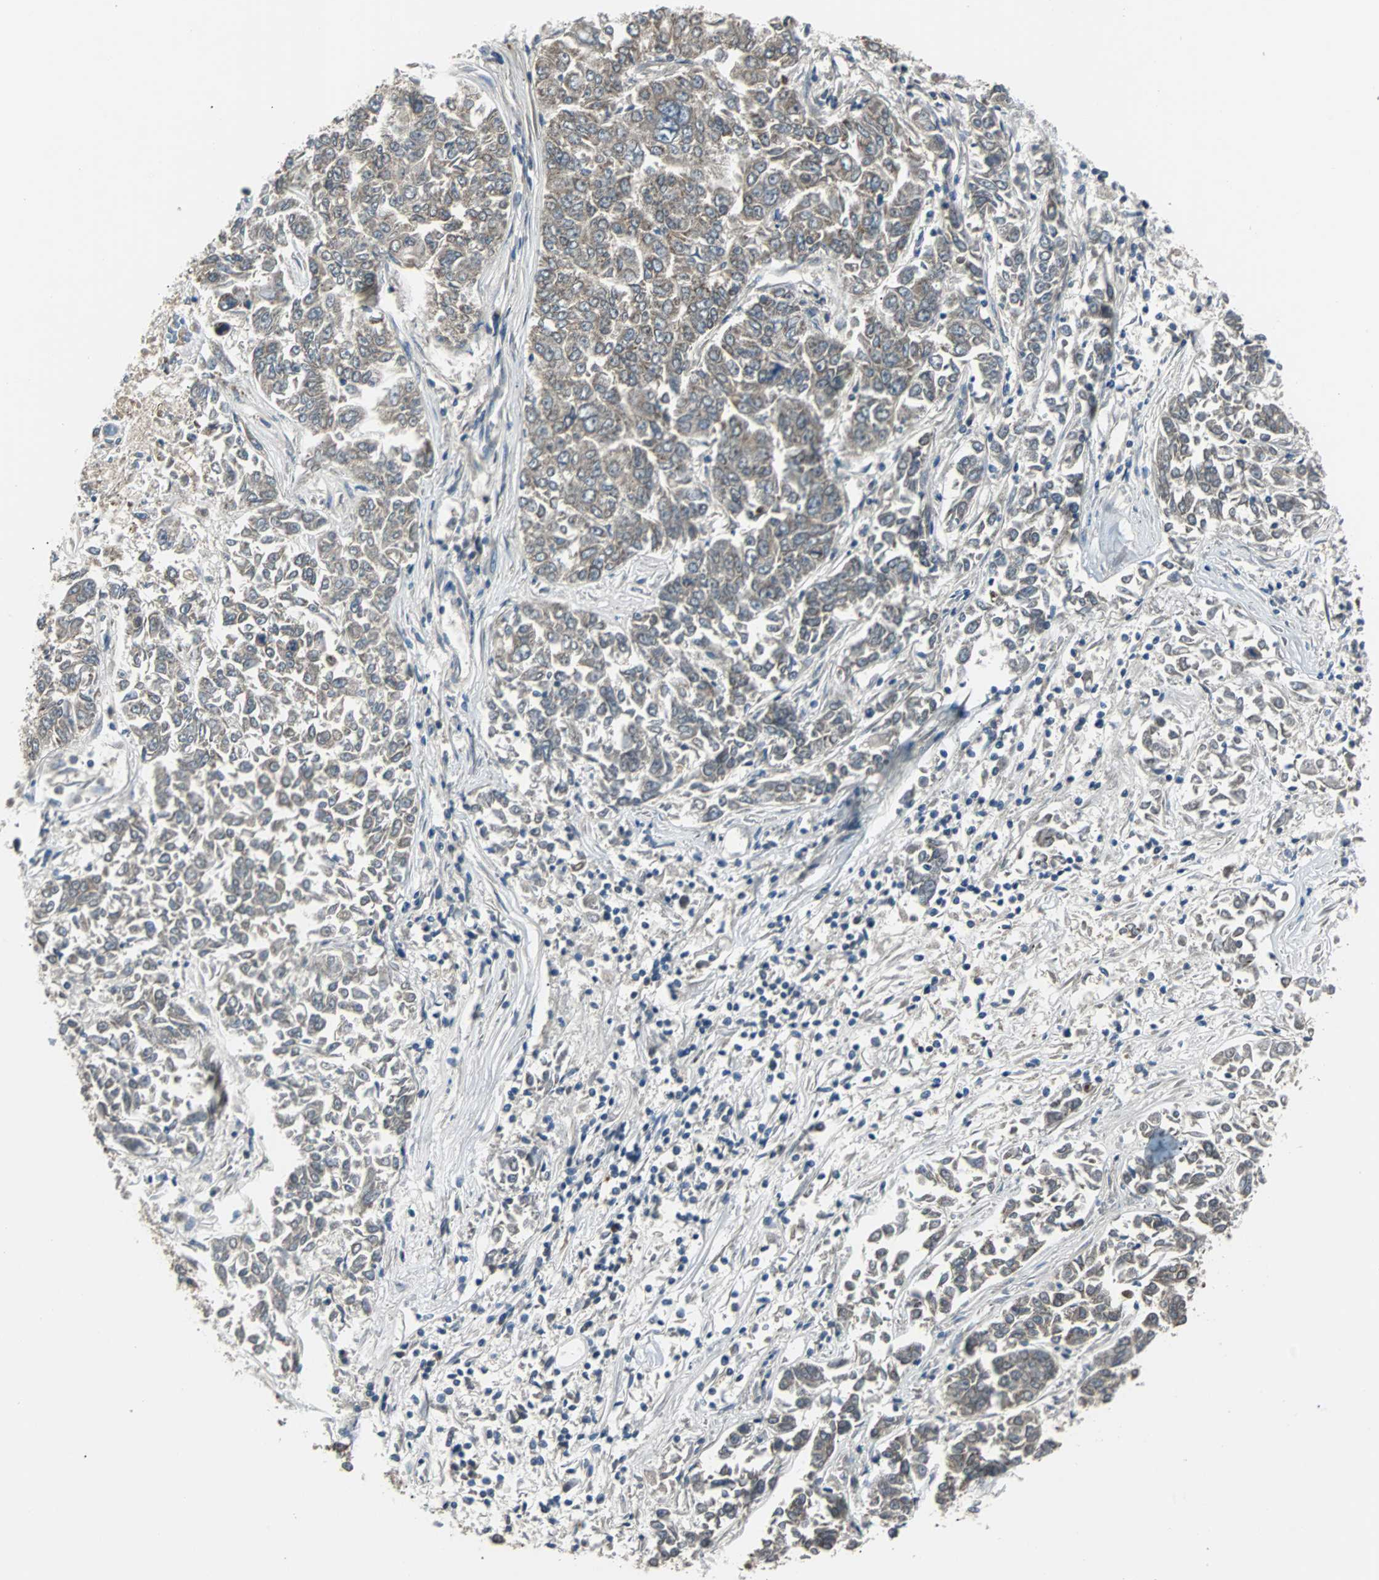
{"staining": {"intensity": "negative", "quantity": "none", "location": "none"}, "tissue": "lung cancer", "cell_type": "Tumor cells", "image_type": "cancer", "snomed": [{"axis": "morphology", "description": "Adenocarcinoma, NOS"}, {"axis": "topography", "description": "Lung"}], "caption": "Adenocarcinoma (lung) was stained to show a protein in brown. There is no significant staining in tumor cells.", "gene": "ARF1", "patient": {"sex": "male", "age": 84}}